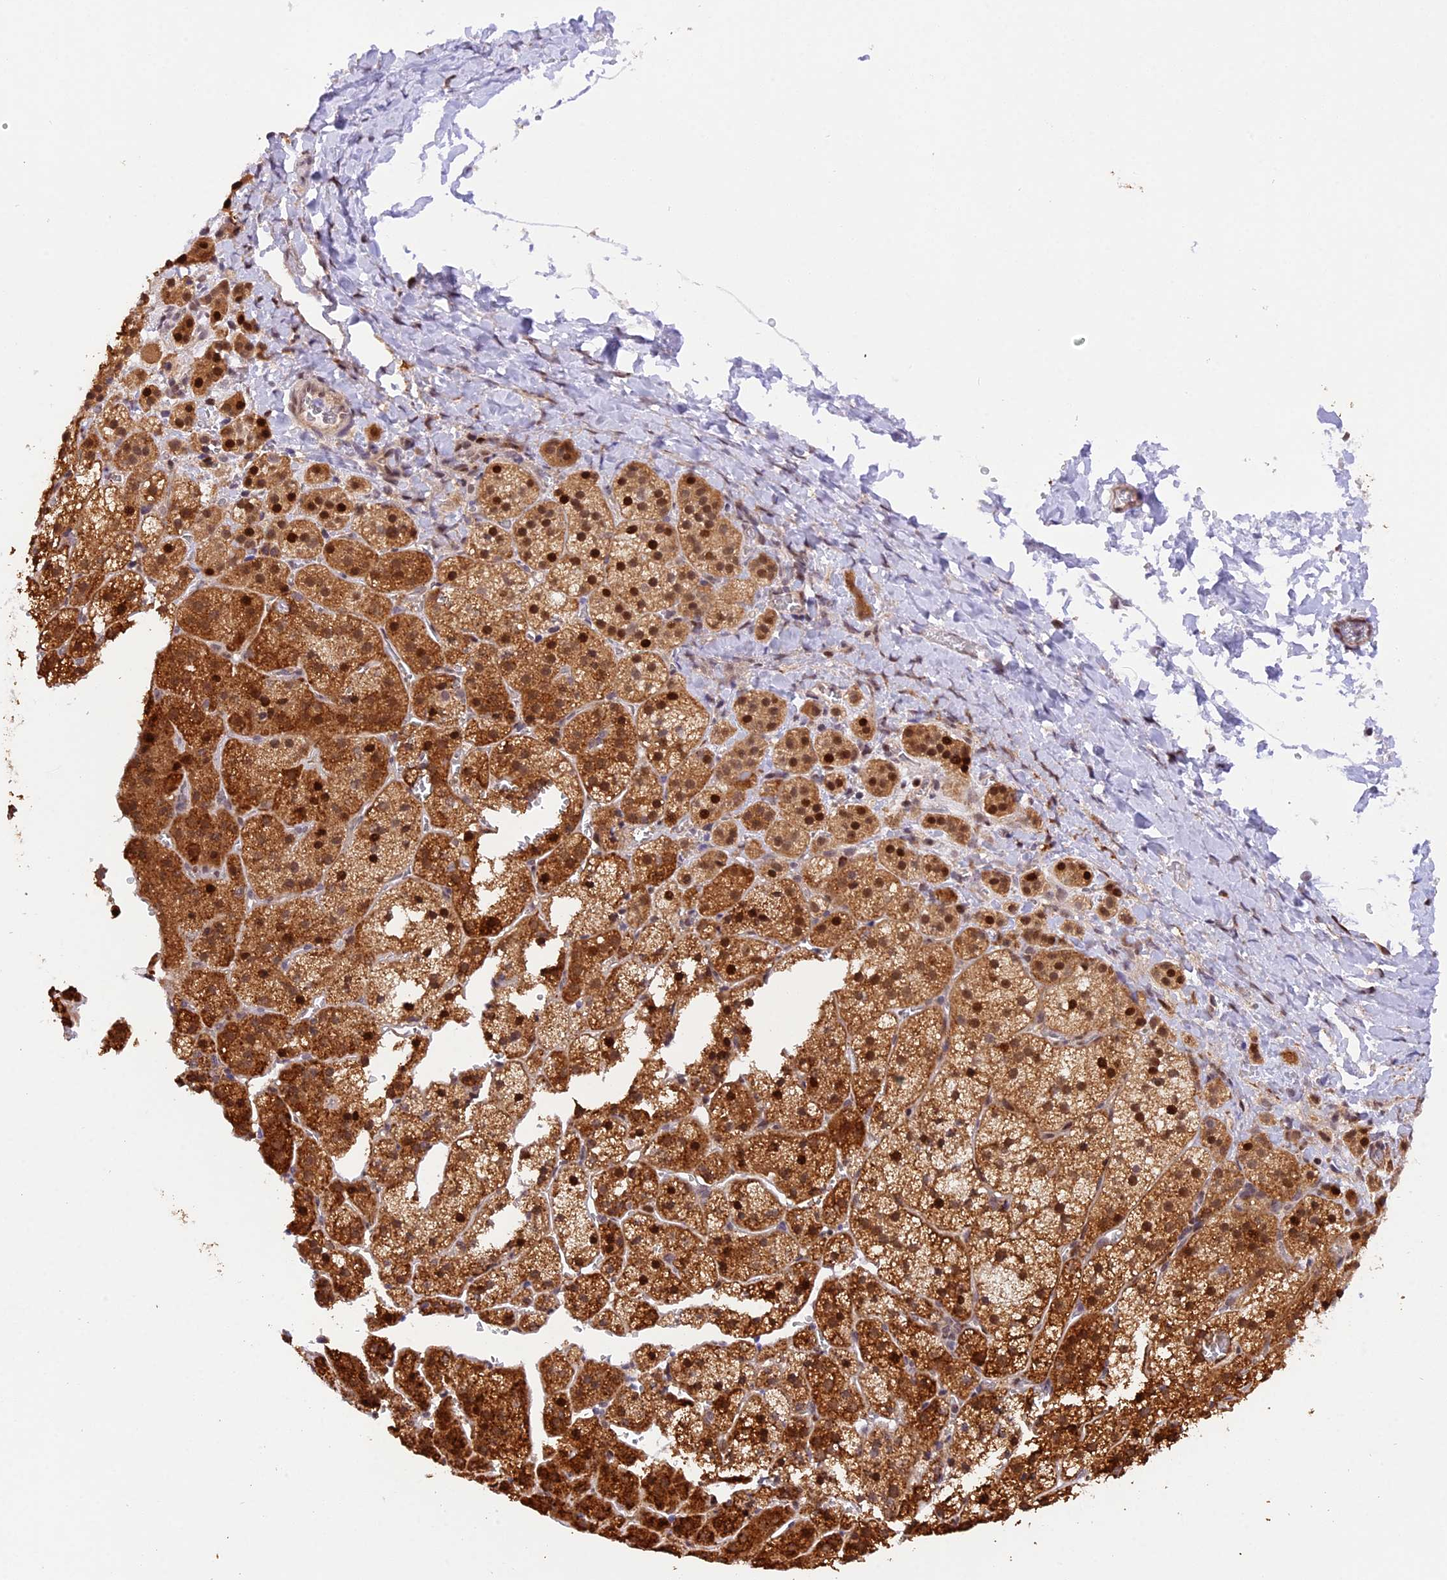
{"staining": {"intensity": "strong", "quantity": ">75%", "location": "cytoplasmic/membranous,nuclear"}, "tissue": "adrenal gland", "cell_type": "Glandular cells", "image_type": "normal", "snomed": [{"axis": "morphology", "description": "Normal tissue, NOS"}, {"axis": "topography", "description": "Adrenal gland"}], "caption": "Immunohistochemistry (IHC) micrograph of unremarkable adrenal gland: adrenal gland stained using immunohistochemistry exhibits high levels of strong protein expression localized specifically in the cytoplasmic/membranous,nuclear of glandular cells, appearing as a cytoplasmic/membranous,nuclear brown color.", "gene": "SAMD4A", "patient": {"sex": "female", "age": 44}}